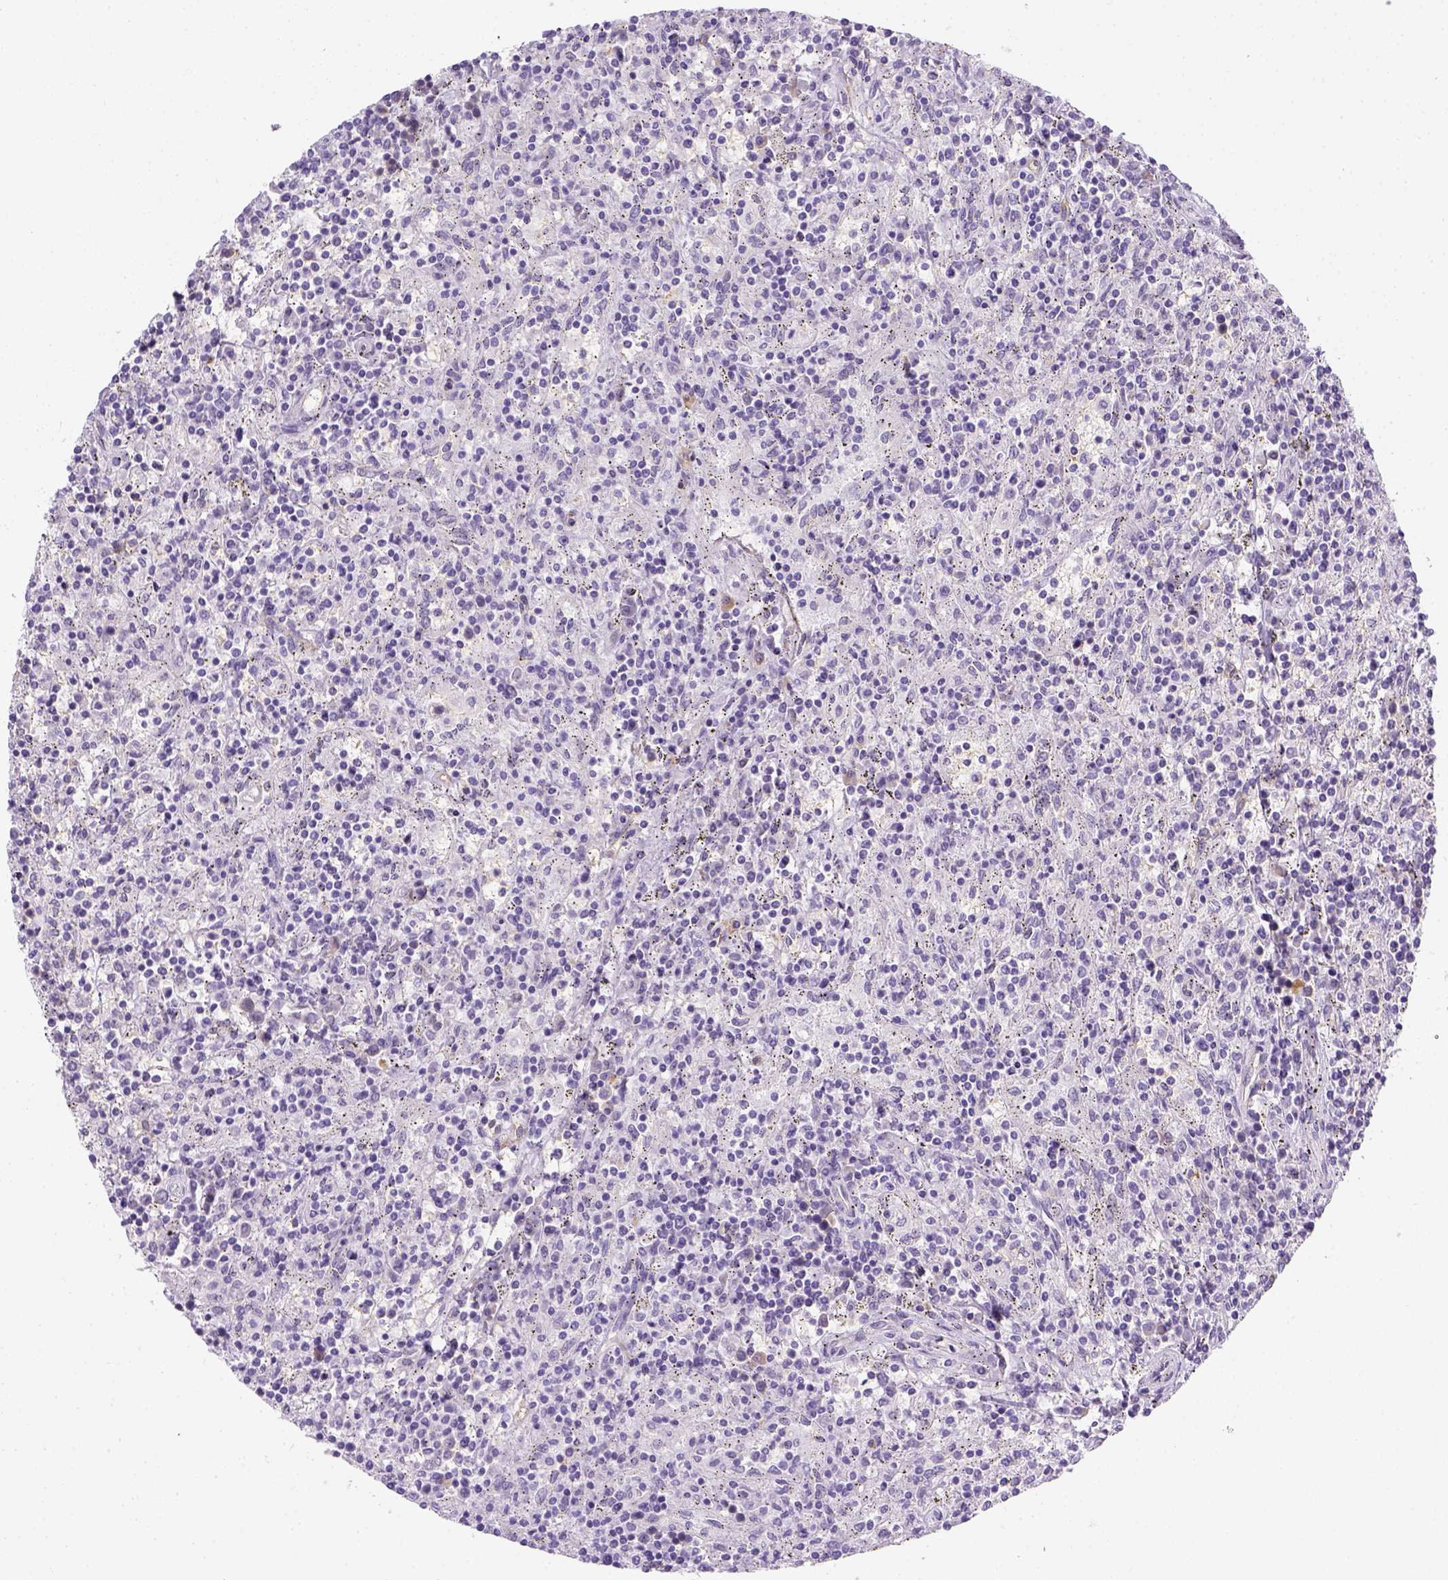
{"staining": {"intensity": "negative", "quantity": "none", "location": "none"}, "tissue": "lymphoma", "cell_type": "Tumor cells", "image_type": "cancer", "snomed": [{"axis": "morphology", "description": "Malignant lymphoma, non-Hodgkin's type, Low grade"}, {"axis": "topography", "description": "Spleen"}], "caption": "Immunohistochemistry (IHC) photomicrograph of neoplastic tissue: lymphoma stained with DAB (3,3'-diaminobenzidine) demonstrates no significant protein staining in tumor cells.", "gene": "CACNB1", "patient": {"sex": "male", "age": 62}}